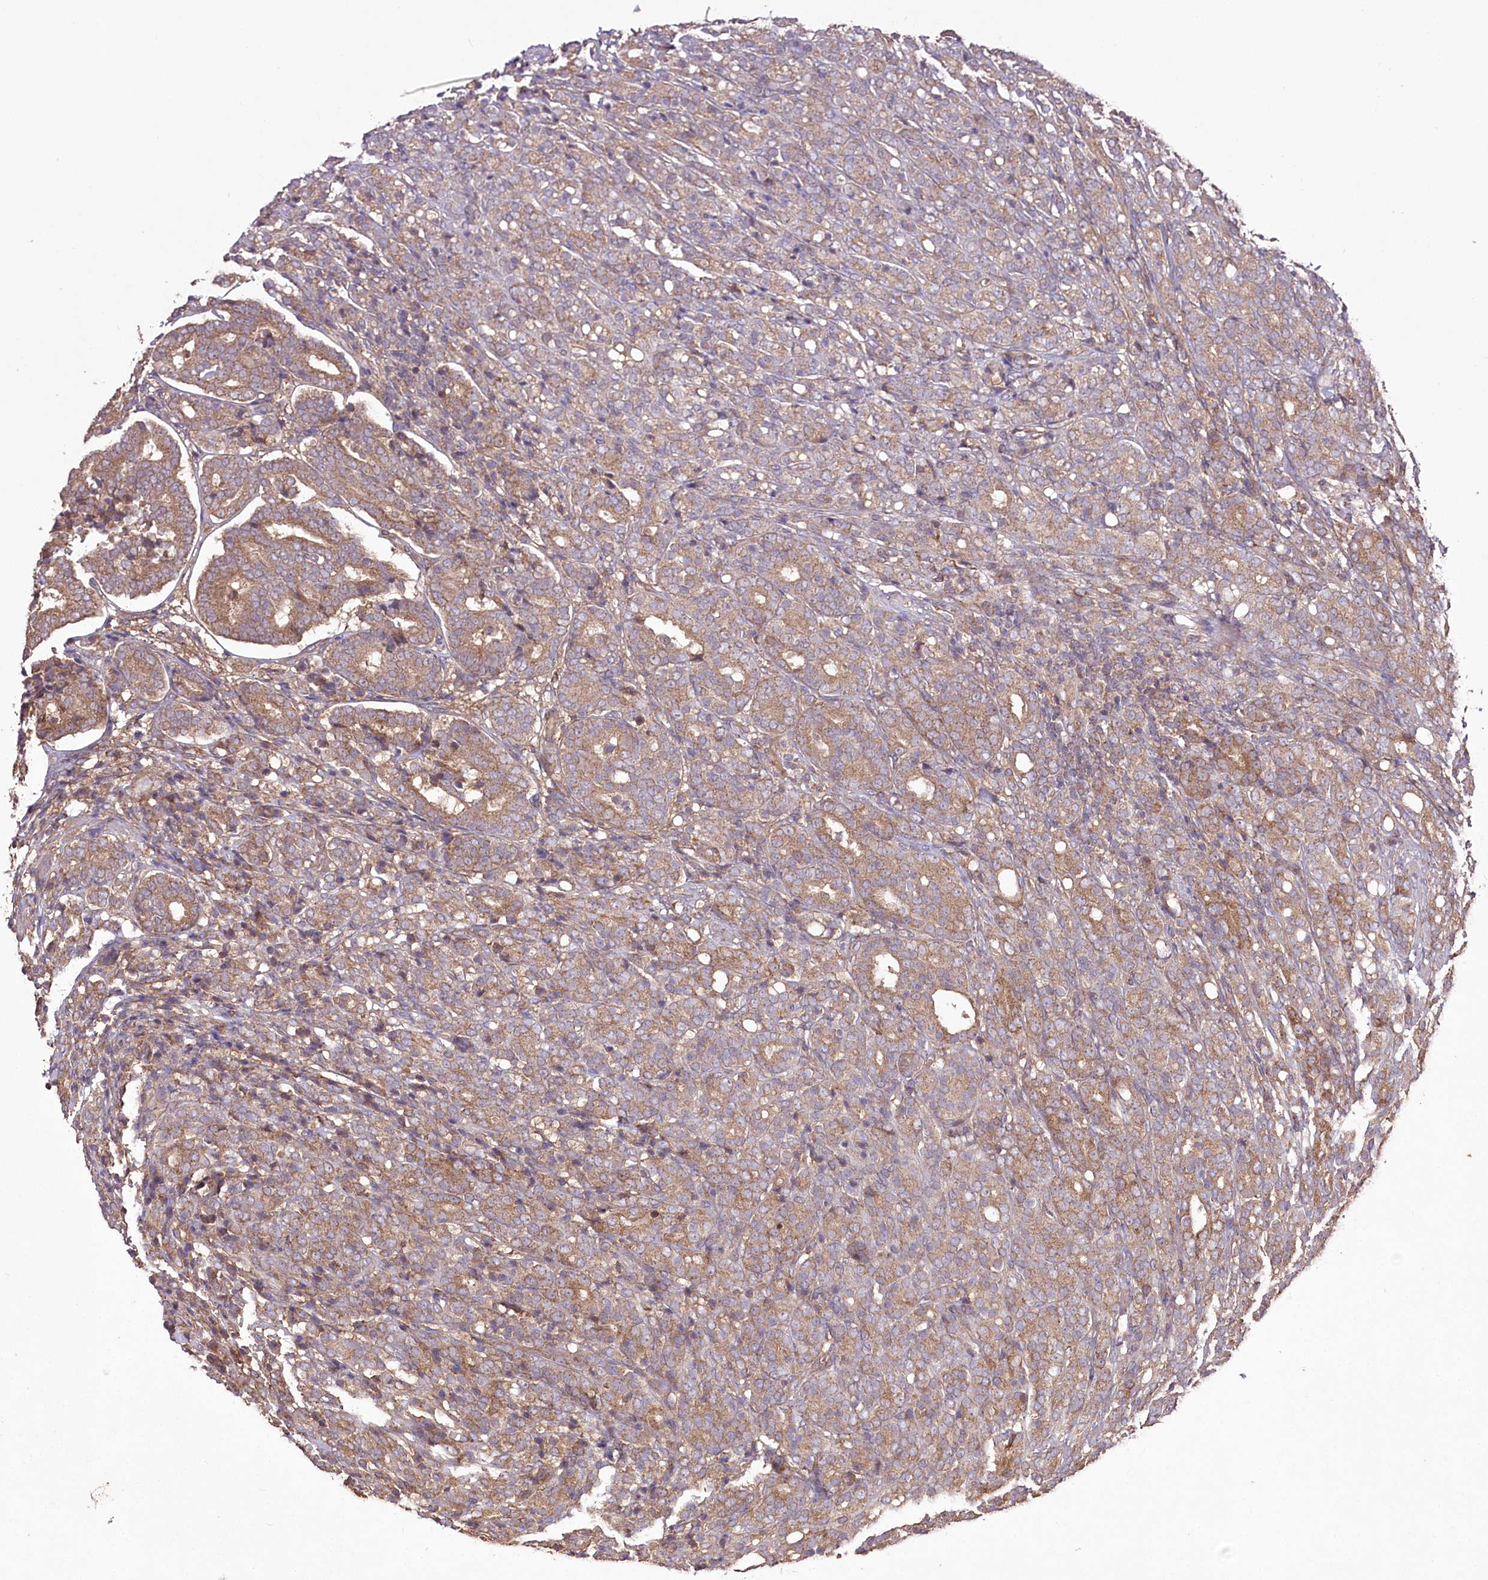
{"staining": {"intensity": "moderate", "quantity": ">75%", "location": "cytoplasmic/membranous"}, "tissue": "prostate cancer", "cell_type": "Tumor cells", "image_type": "cancer", "snomed": [{"axis": "morphology", "description": "Adenocarcinoma, High grade"}, {"axis": "topography", "description": "Prostate"}], "caption": "A medium amount of moderate cytoplasmic/membranous expression is identified in about >75% of tumor cells in prostate cancer (adenocarcinoma (high-grade)) tissue.", "gene": "PRSS53", "patient": {"sex": "male", "age": 62}}